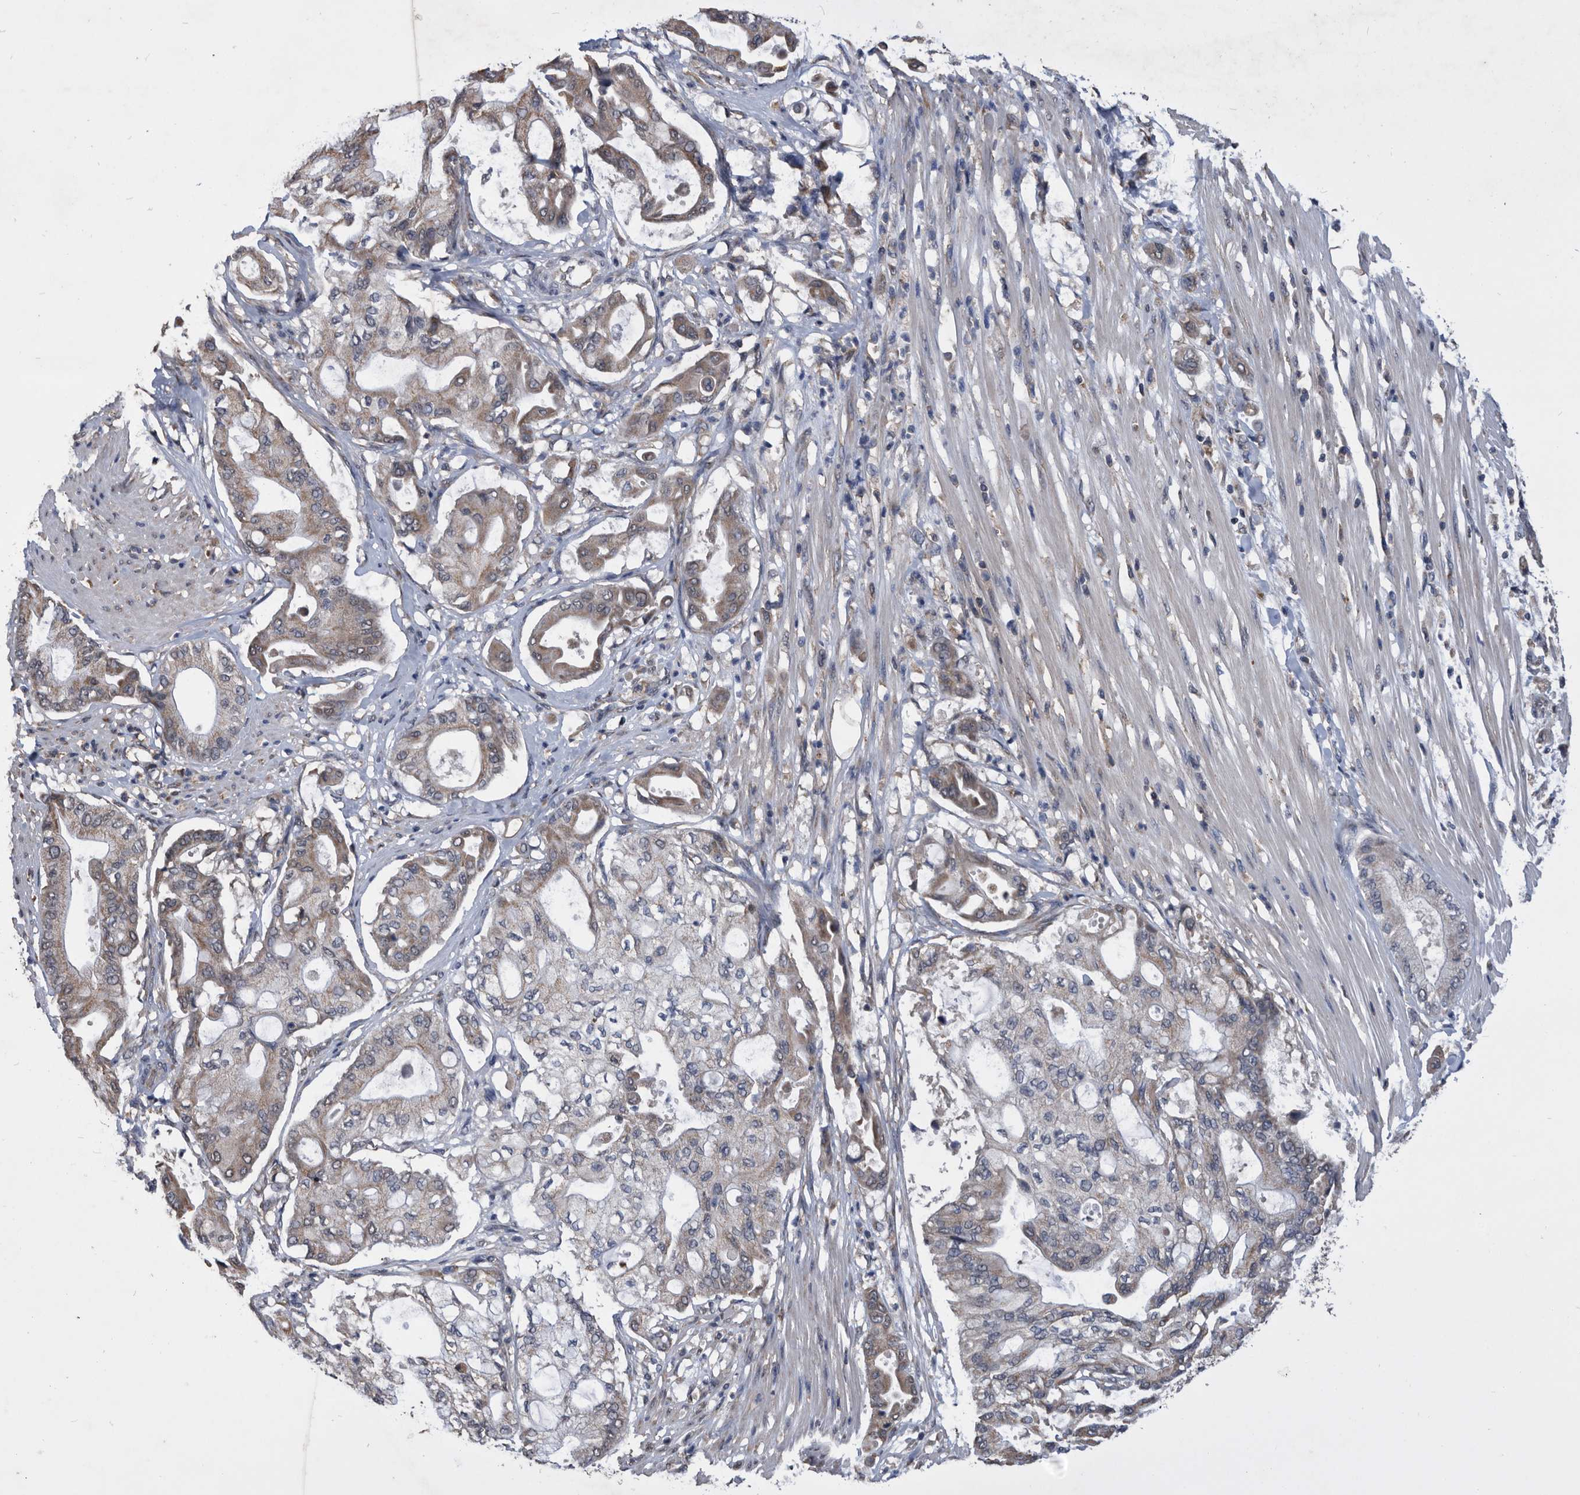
{"staining": {"intensity": "weak", "quantity": ">75%", "location": "cytoplasmic/membranous"}, "tissue": "pancreatic cancer", "cell_type": "Tumor cells", "image_type": "cancer", "snomed": [{"axis": "morphology", "description": "Adenocarcinoma, NOS"}, {"axis": "morphology", "description": "Adenocarcinoma, metastatic, NOS"}, {"axis": "topography", "description": "Lymph node"}, {"axis": "topography", "description": "Pancreas"}, {"axis": "topography", "description": "Duodenum"}], "caption": "High-power microscopy captured an IHC histopathology image of pancreatic adenocarcinoma, revealing weak cytoplasmic/membranous expression in about >75% of tumor cells.", "gene": "NRBP1", "patient": {"sex": "female", "age": 64}}